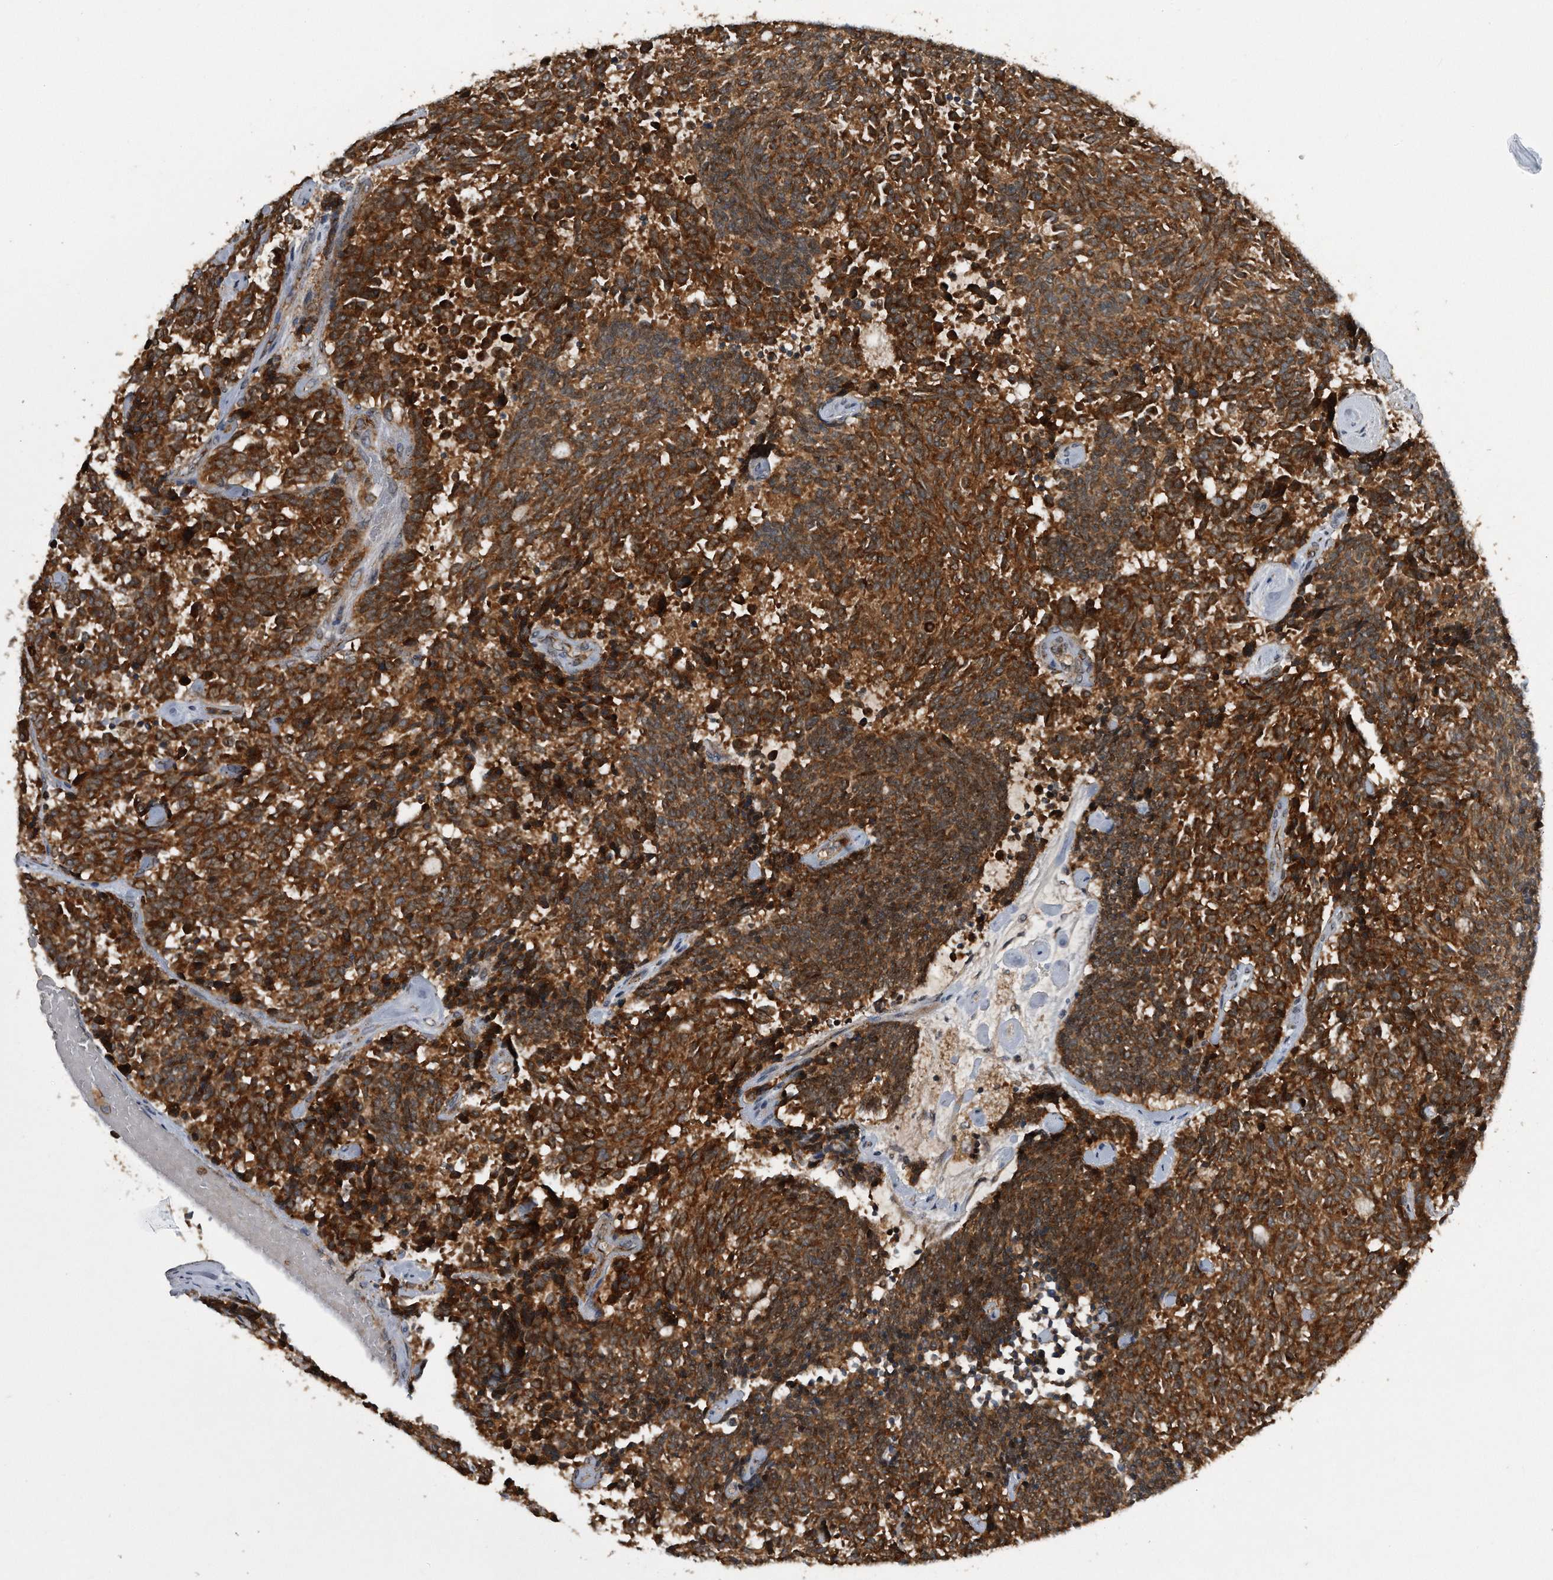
{"staining": {"intensity": "strong", "quantity": ">75%", "location": "cytoplasmic/membranous"}, "tissue": "carcinoid", "cell_type": "Tumor cells", "image_type": "cancer", "snomed": [{"axis": "morphology", "description": "Carcinoid, malignant, NOS"}, {"axis": "topography", "description": "Pancreas"}], "caption": "Tumor cells demonstrate high levels of strong cytoplasmic/membranous expression in approximately >75% of cells in malignant carcinoid. (DAB IHC, brown staining for protein, blue staining for nuclei).", "gene": "ALPK2", "patient": {"sex": "female", "age": 54}}